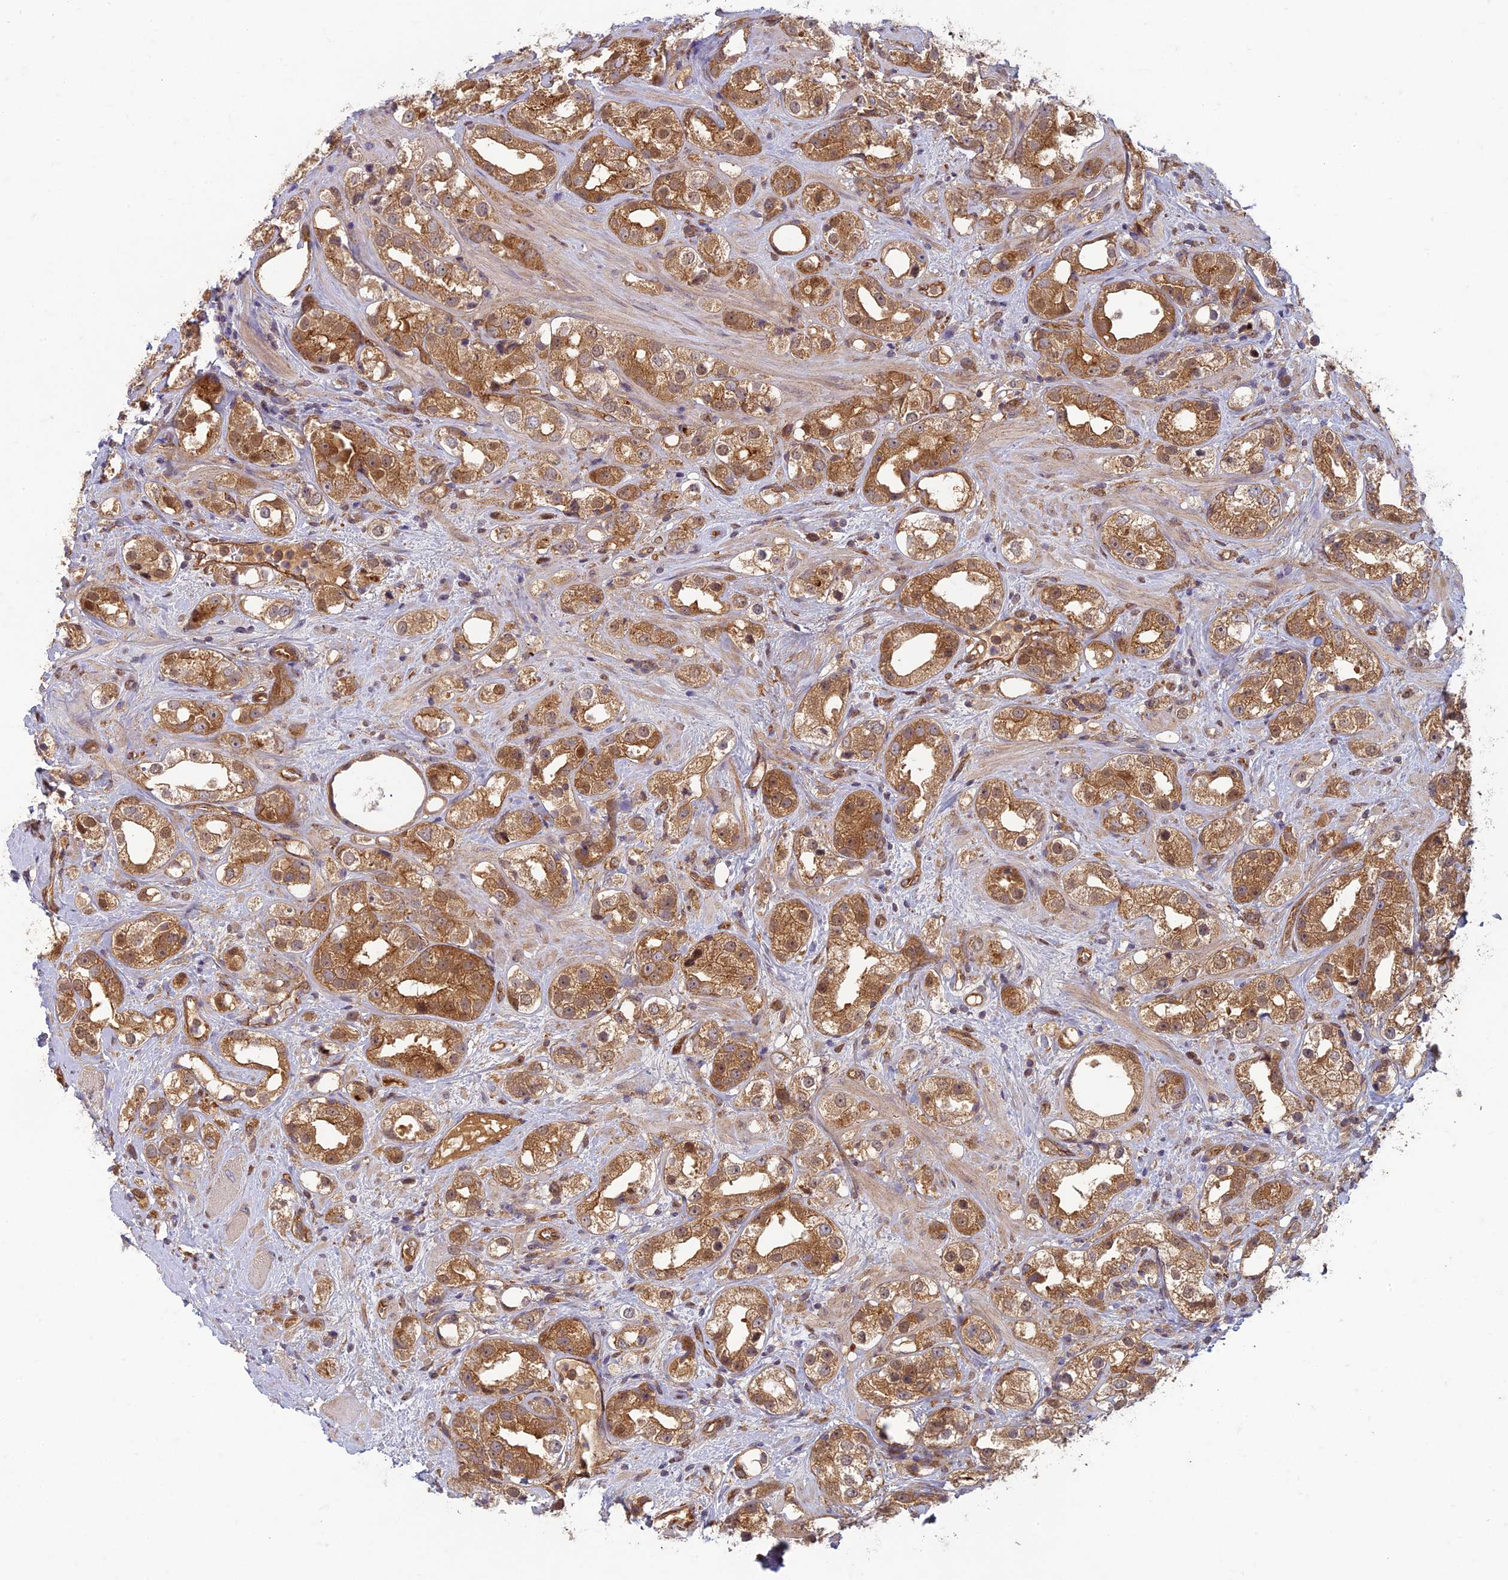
{"staining": {"intensity": "strong", "quantity": ">75%", "location": "cytoplasmic/membranous"}, "tissue": "prostate cancer", "cell_type": "Tumor cells", "image_type": "cancer", "snomed": [{"axis": "morphology", "description": "Adenocarcinoma, NOS"}, {"axis": "topography", "description": "Prostate"}], "caption": "Protein expression by IHC displays strong cytoplasmic/membranous expression in about >75% of tumor cells in prostate adenocarcinoma.", "gene": "TCF25", "patient": {"sex": "male", "age": 79}}